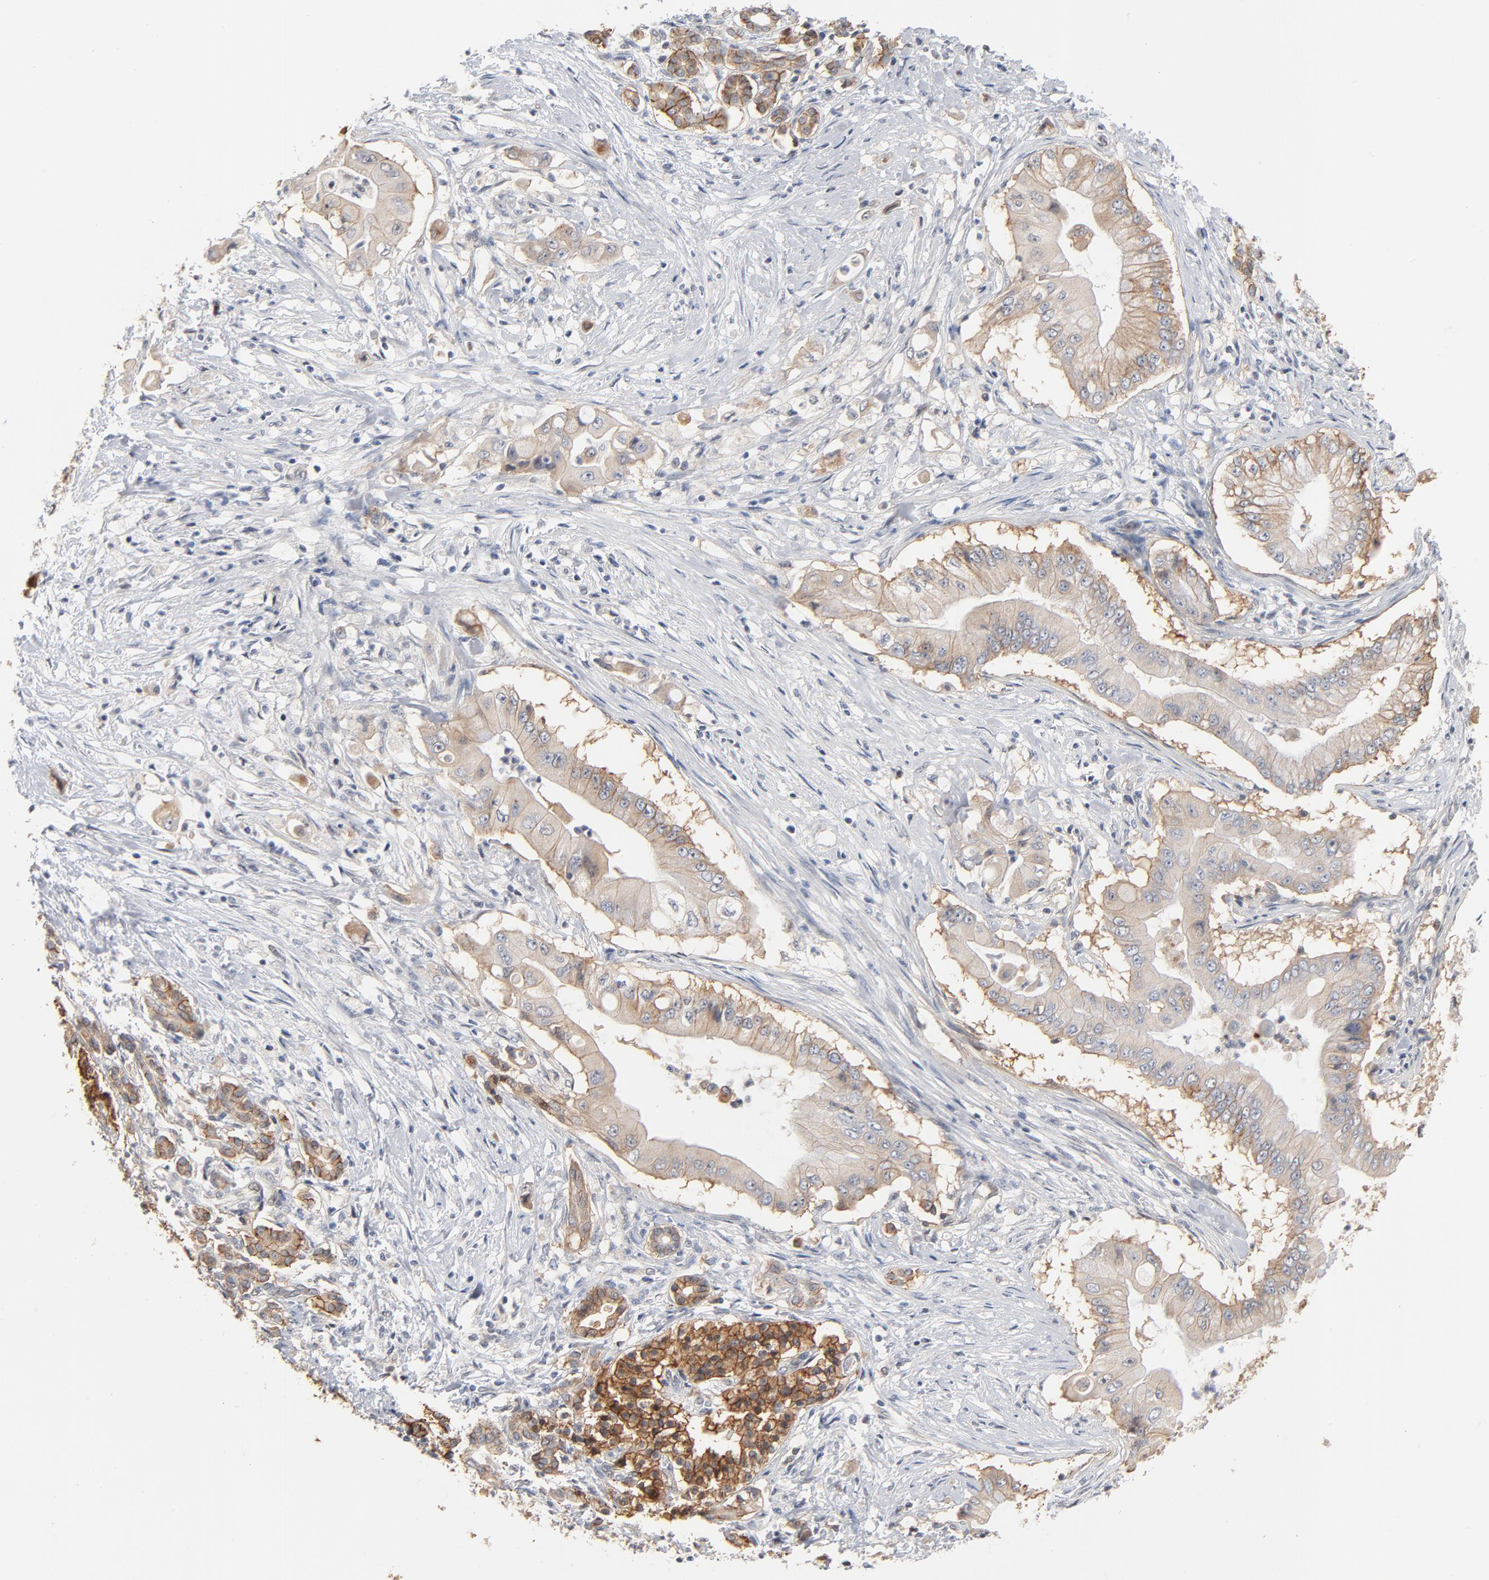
{"staining": {"intensity": "moderate", "quantity": "25%-75%", "location": "cytoplasmic/membranous"}, "tissue": "pancreatic cancer", "cell_type": "Tumor cells", "image_type": "cancer", "snomed": [{"axis": "morphology", "description": "Adenocarcinoma, NOS"}, {"axis": "topography", "description": "Pancreas"}], "caption": "Pancreatic adenocarcinoma stained for a protein exhibits moderate cytoplasmic/membranous positivity in tumor cells.", "gene": "EPCAM", "patient": {"sex": "male", "age": 62}}